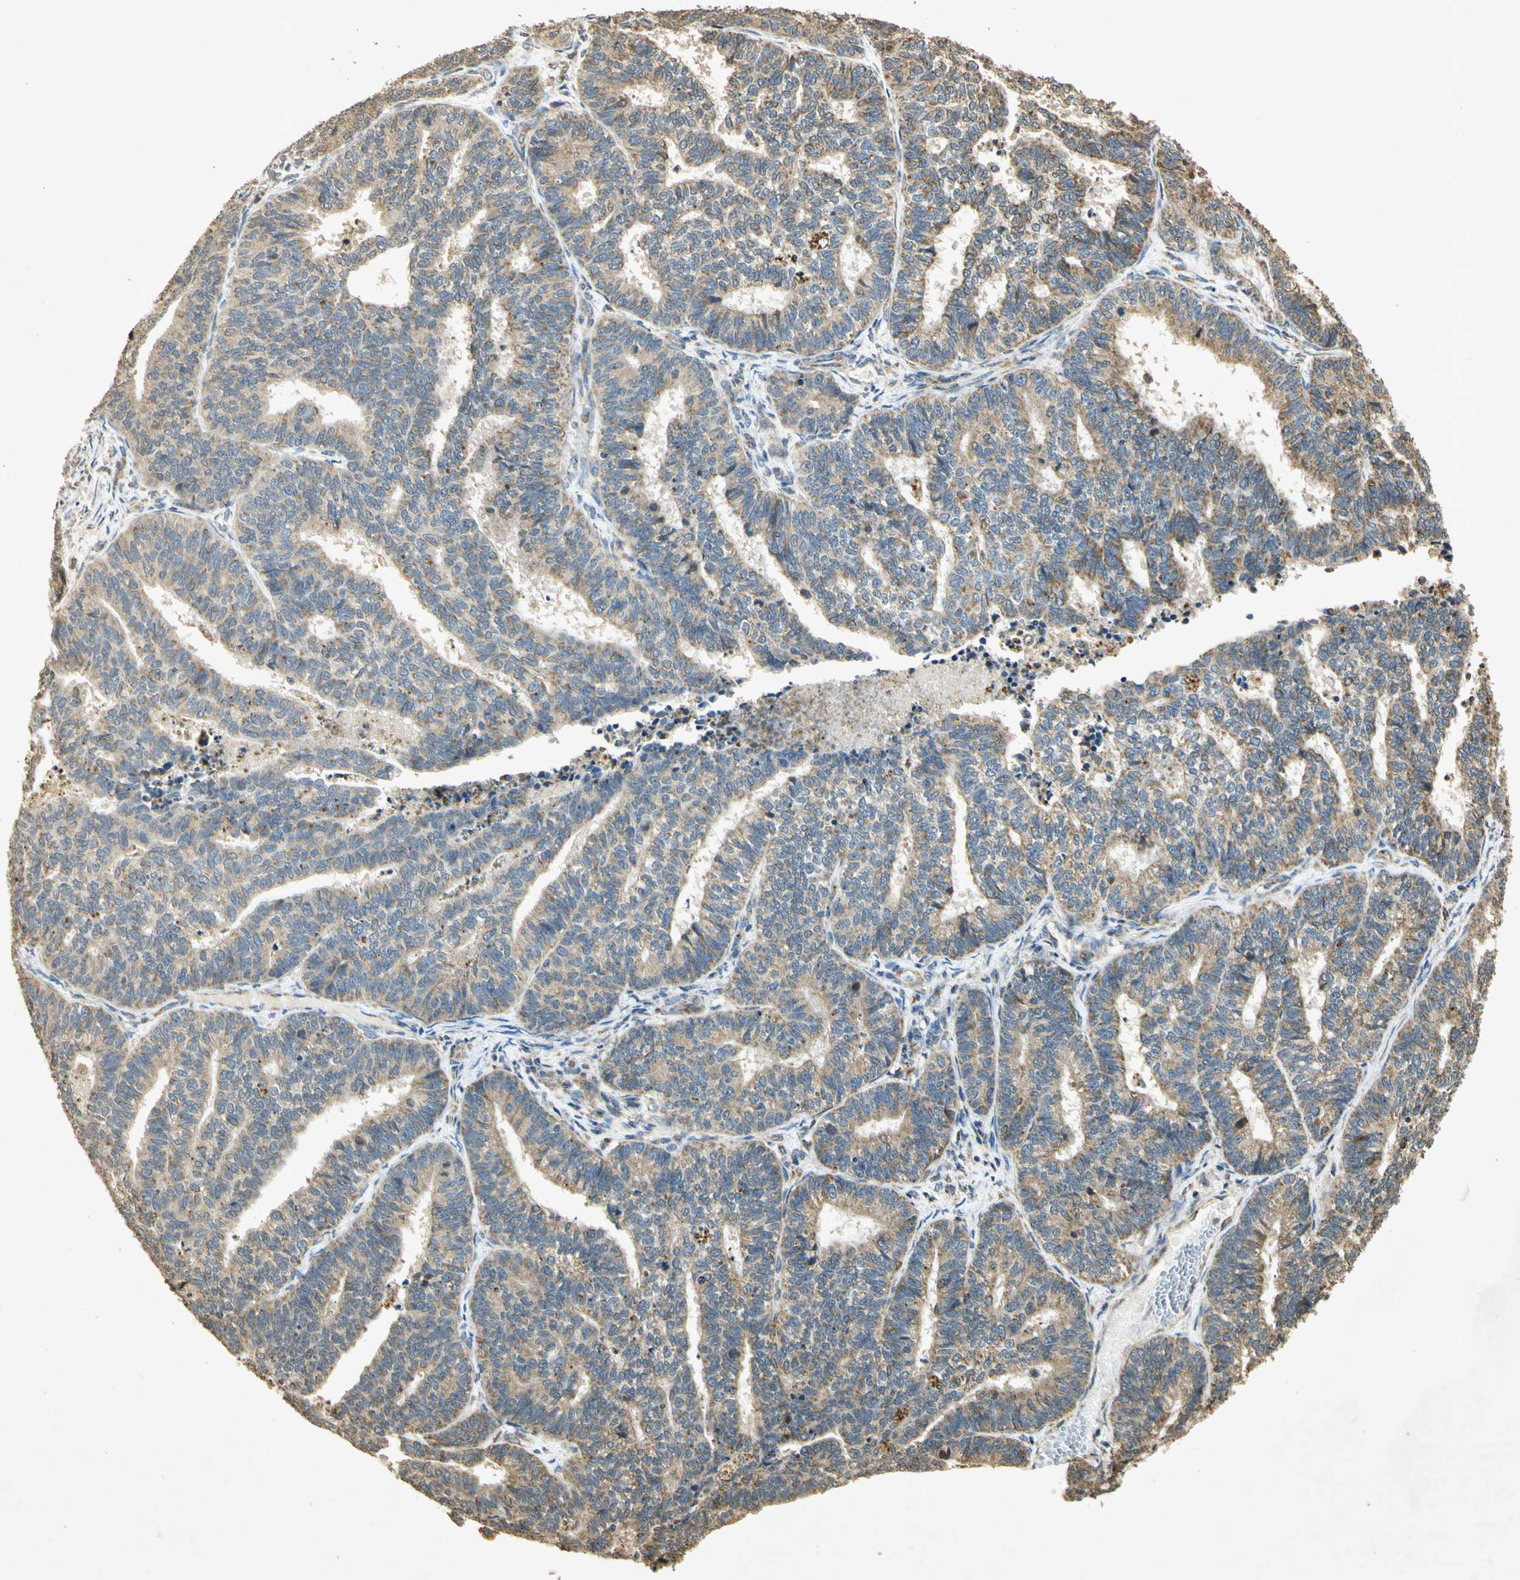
{"staining": {"intensity": "weak", "quantity": ">75%", "location": "cytoplasmic/membranous"}, "tissue": "endometrial cancer", "cell_type": "Tumor cells", "image_type": "cancer", "snomed": [{"axis": "morphology", "description": "Adenocarcinoma, NOS"}, {"axis": "topography", "description": "Endometrium"}], "caption": "The histopathology image displays staining of endometrial adenocarcinoma, revealing weak cytoplasmic/membranous protein positivity (brown color) within tumor cells. Using DAB (3,3'-diaminobenzidine) (brown) and hematoxylin (blue) stains, captured at high magnification using brightfield microscopy.", "gene": "PRDX3", "patient": {"sex": "female", "age": 70}}